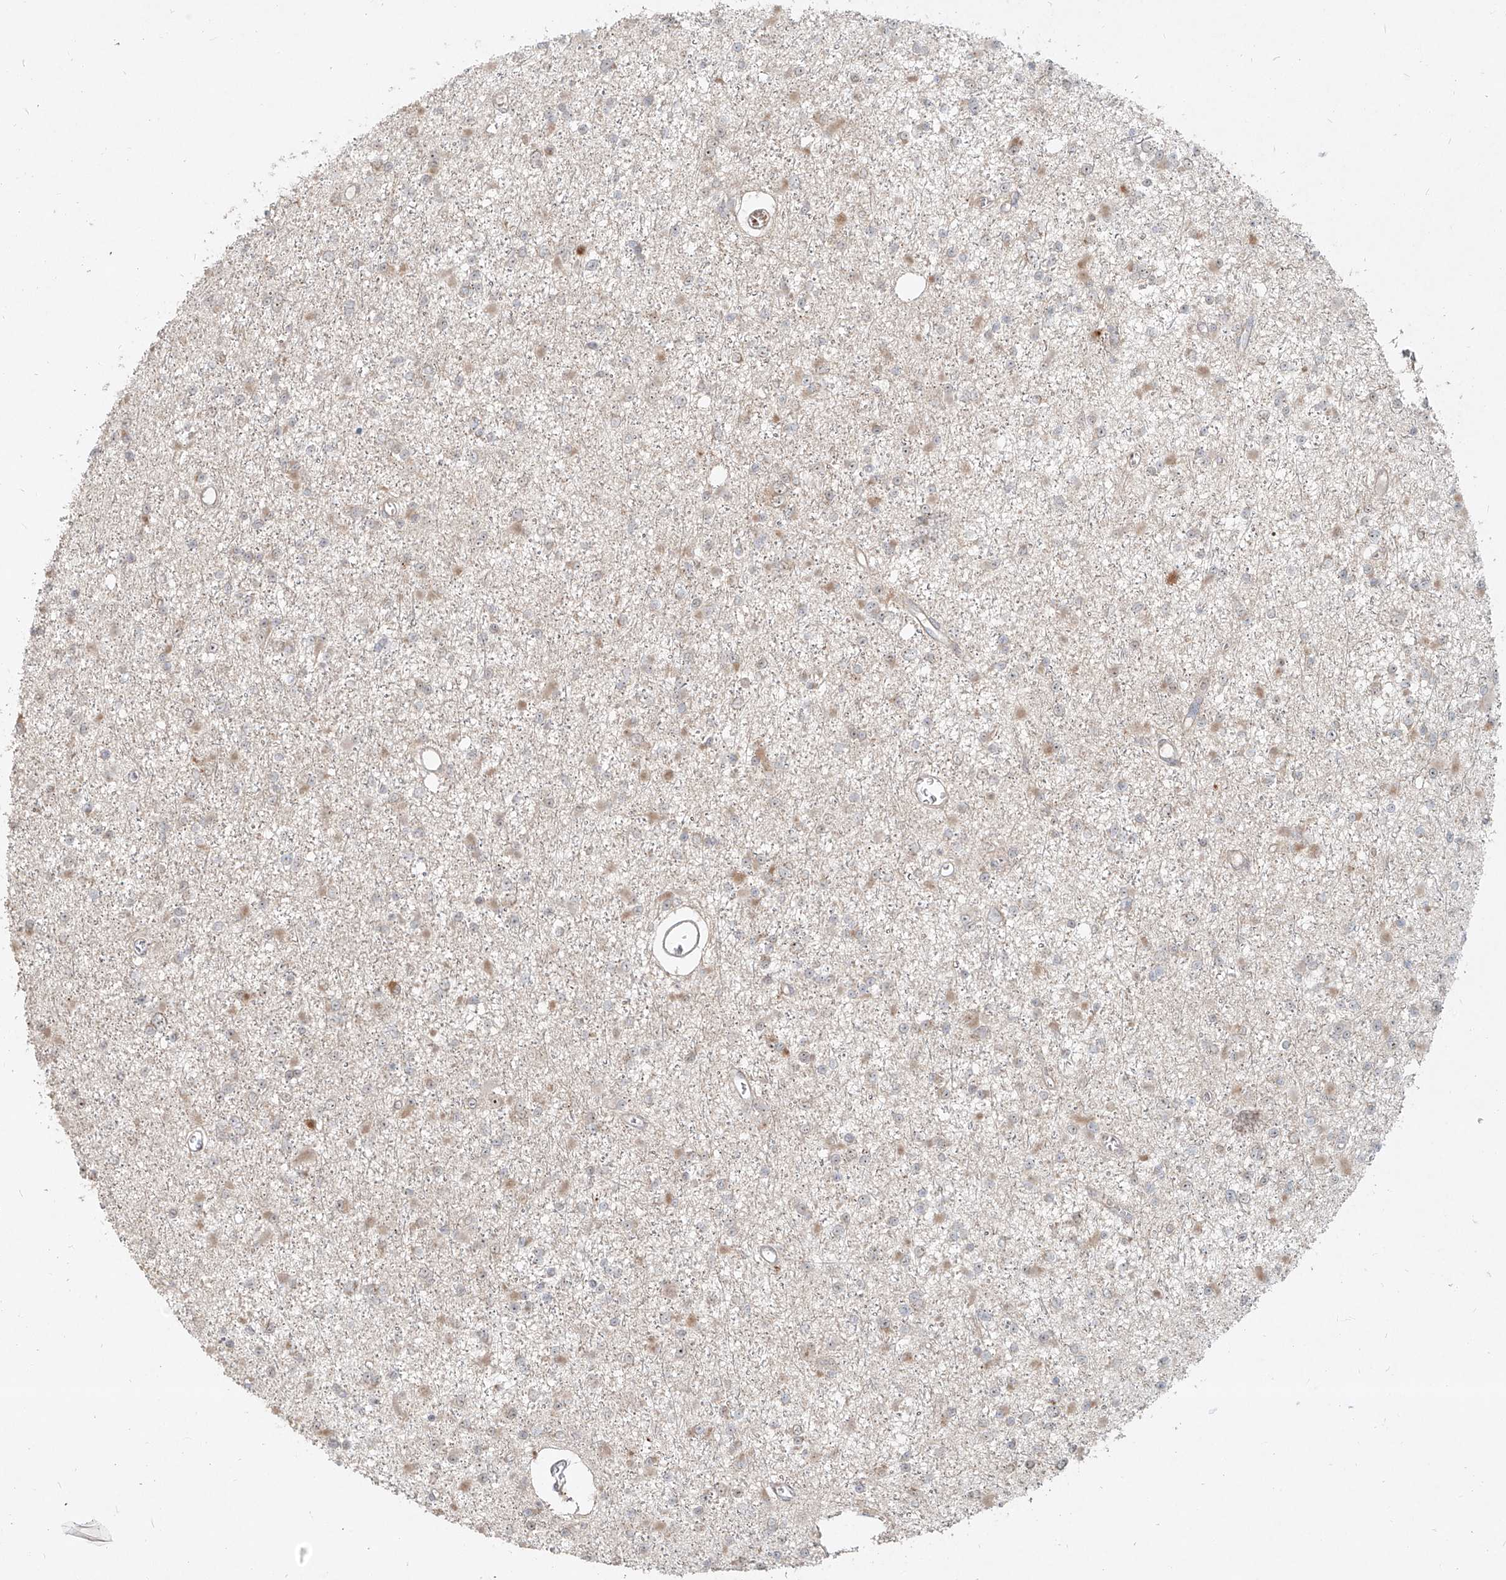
{"staining": {"intensity": "weak", "quantity": "<25%", "location": "cytoplasmic/membranous"}, "tissue": "glioma", "cell_type": "Tumor cells", "image_type": "cancer", "snomed": [{"axis": "morphology", "description": "Glioma, malignant, Low grade"}, {"axis": "topography", "description": "Brain"}], "caption": "Tumor cells are negative for protein expression in human glioma.", "gene": "BYSL", "patient": {"sex": "female", "age": 22}}